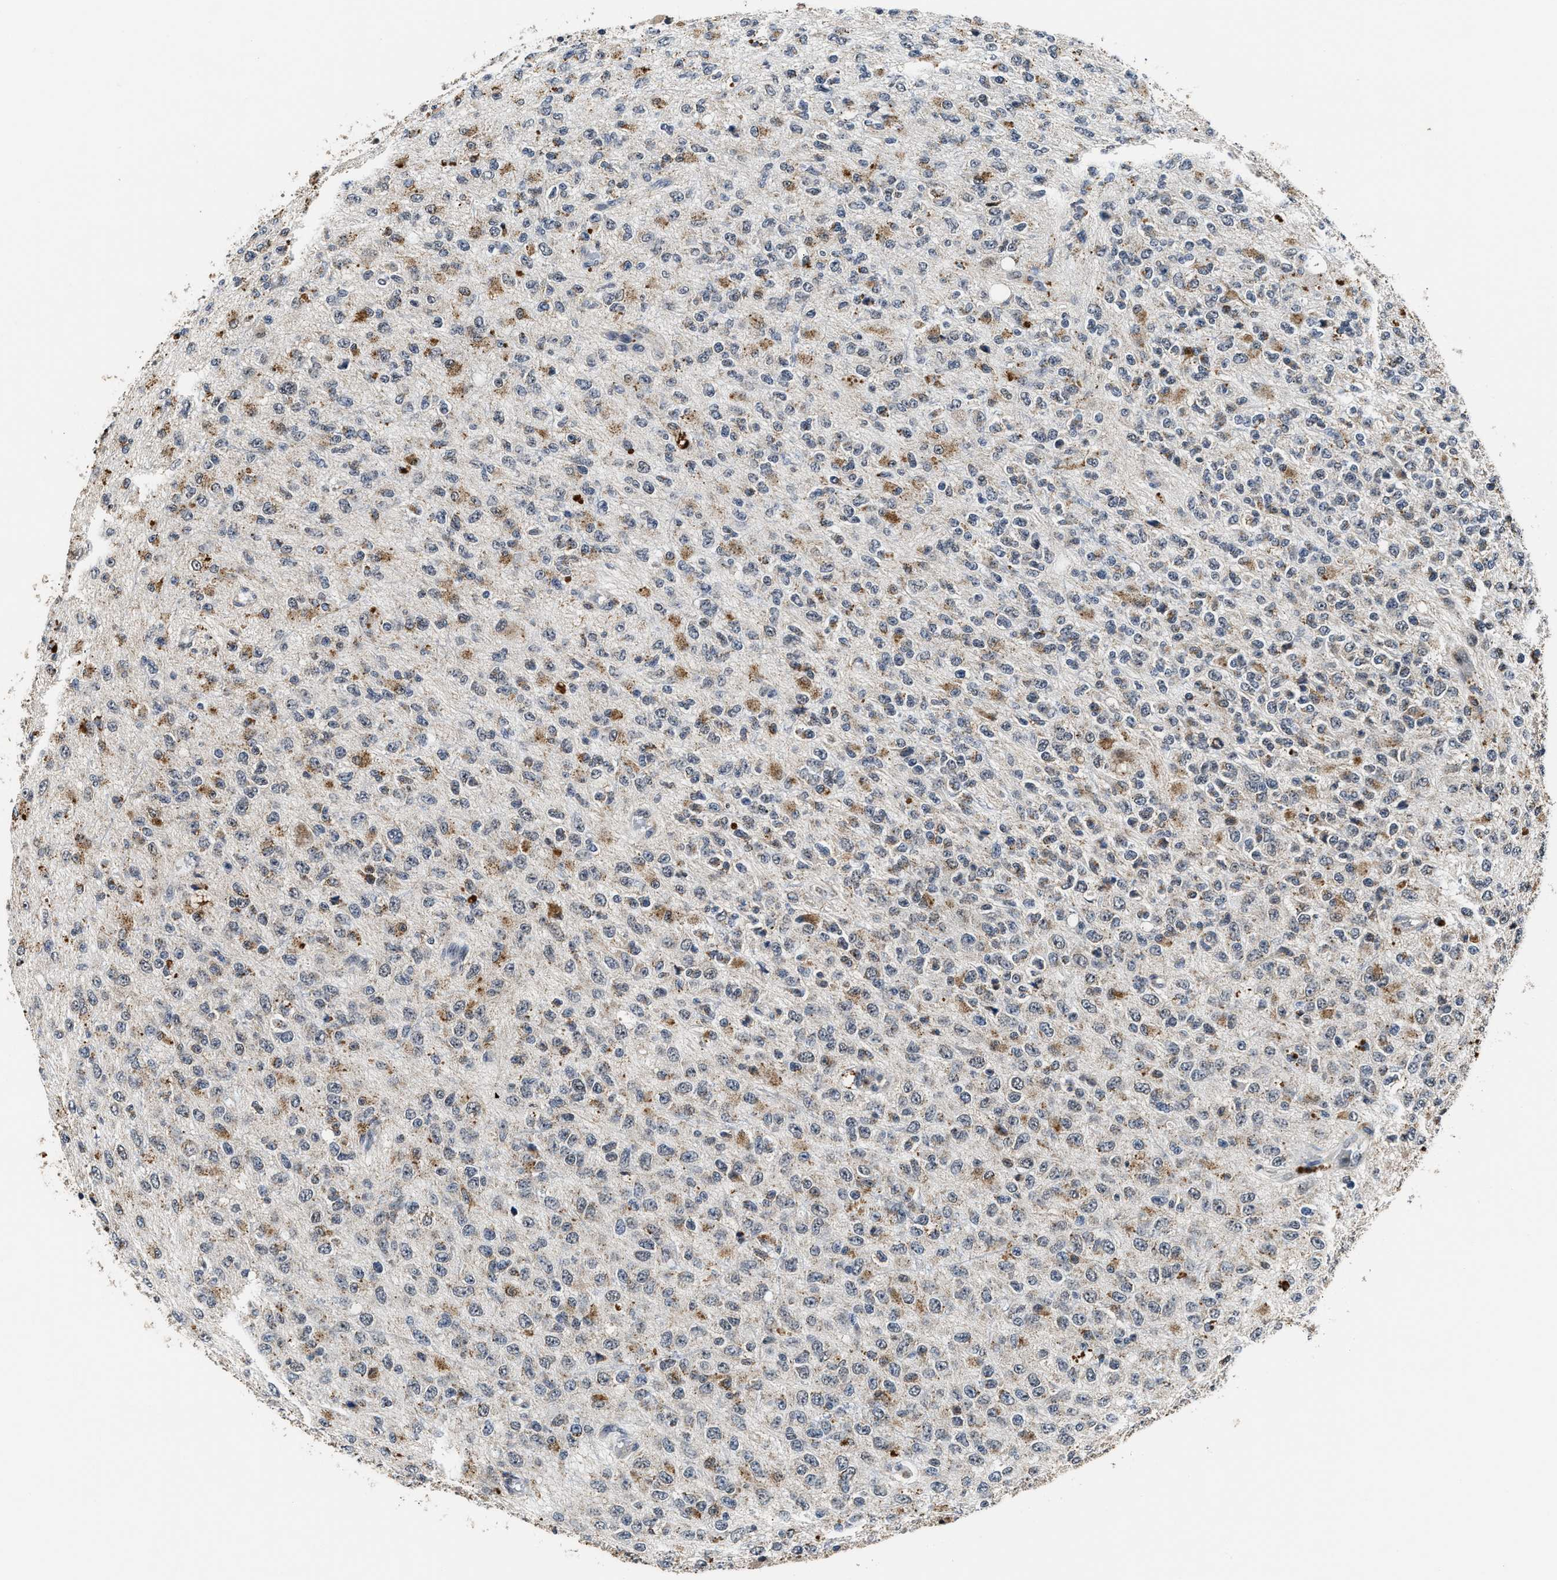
{"staining": {"intensity": "moderate", "quantity": "25%-75%", "location": "cytoplasmic/membranous"}, "tissue": "glioma", "cell_type": "Tumor cells", "image_type": "cancer", "snomed": [{"axis": "morphology", "description": "Glioma, malignant, High grade"}, {"axis": "topography", "description": "pancreas cauda"}], "caption": "Protein staining of glioma tissue displays moderate cytoplasmic/membranous expression in approximately 25%-75% of tumor cells.", "gene": "ACOX1", "patient": {"sex": "male", "age": 60}}